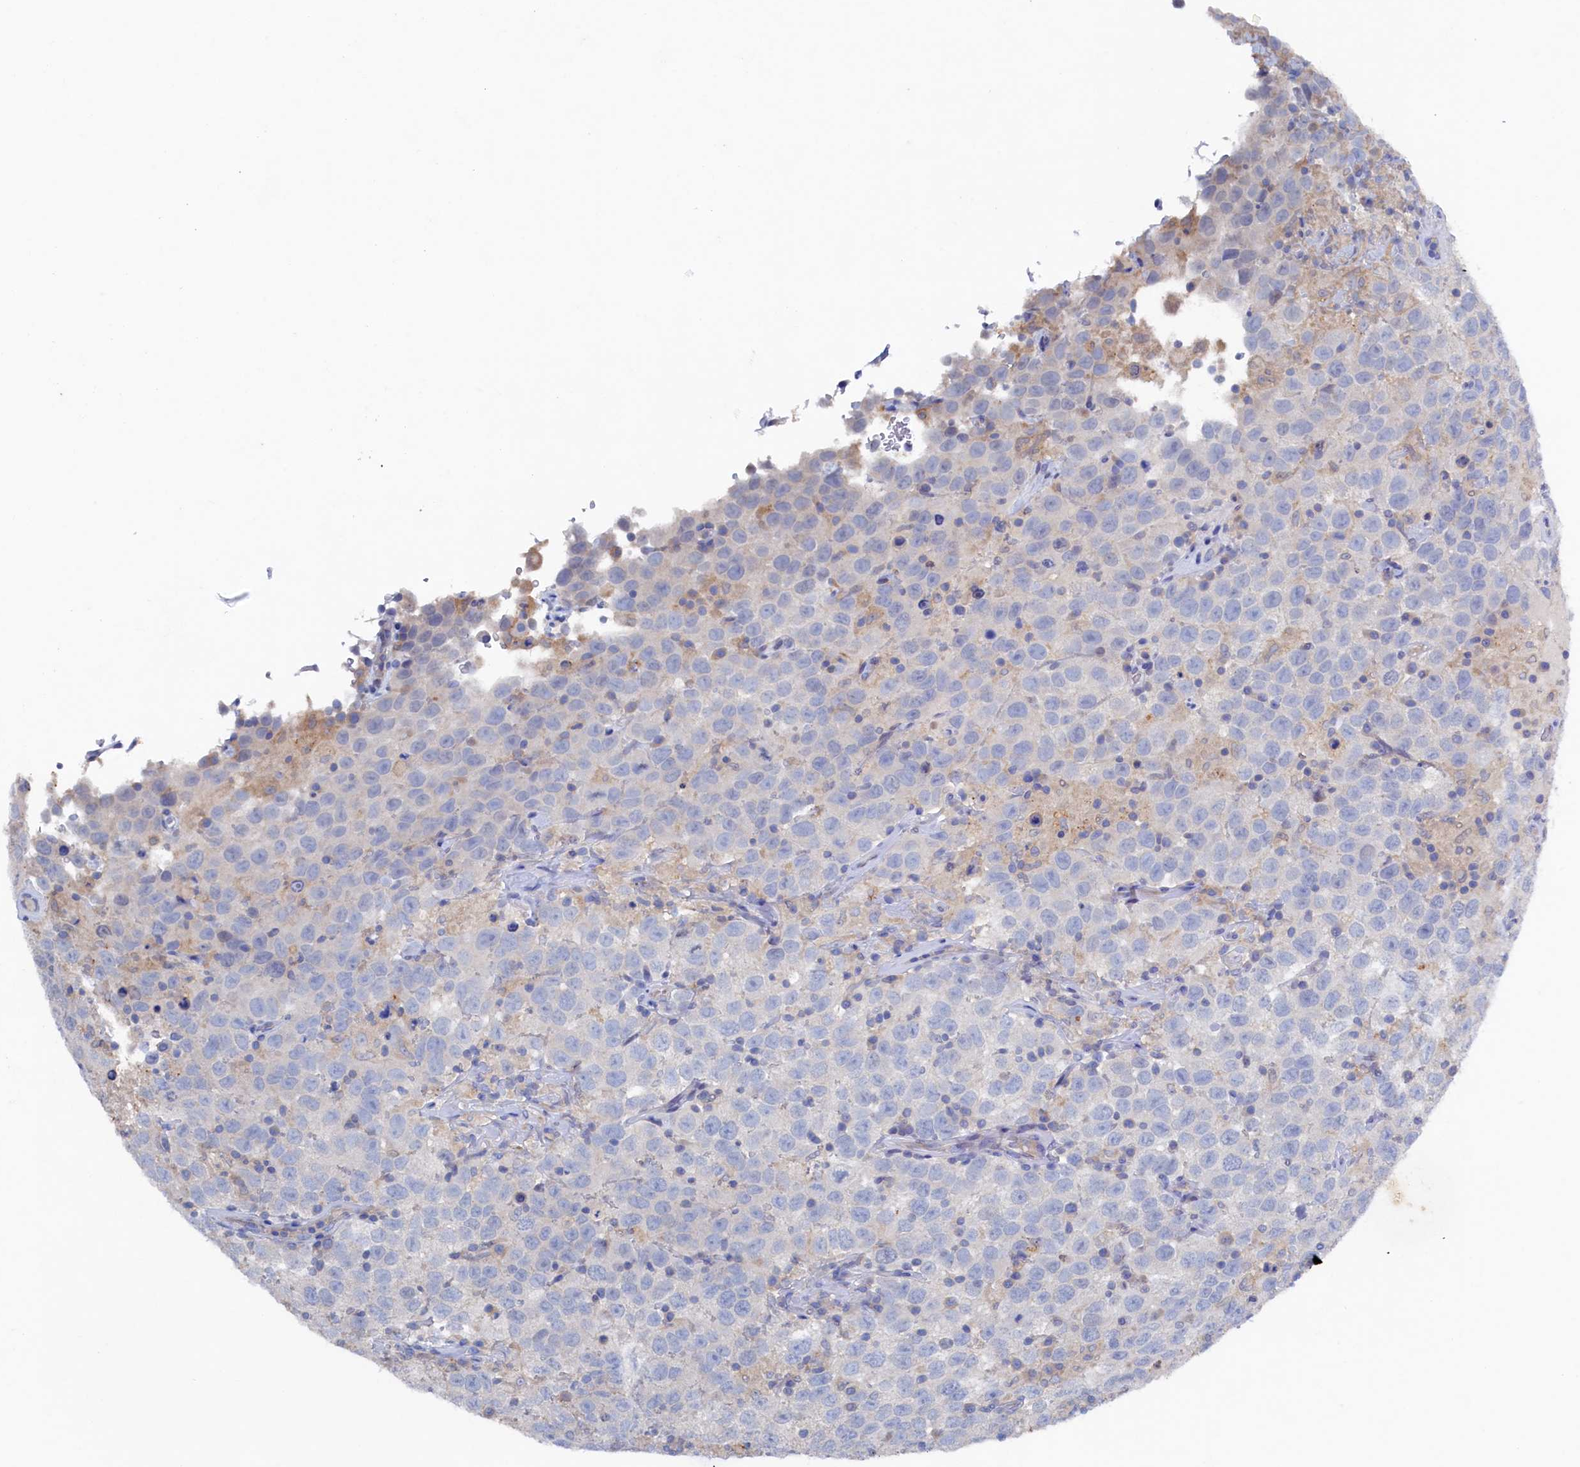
{"staining": {"intensity": "negative", "quantity": "none", "location": "none"}, "tissue": "testis cancer", "cell_type": "Tumor cells", "image_type": "cancer", "snomed": [{"axis": "morphology", "description": "Seminoma, NOS"}, {"axis": "topography", "description": "Testis"}], "caption": "There is no significant staining in tumor cells of testis cancer (seminoma).", "gene": "CBLIF", "patient": {"sex": "male", "age": 41}}